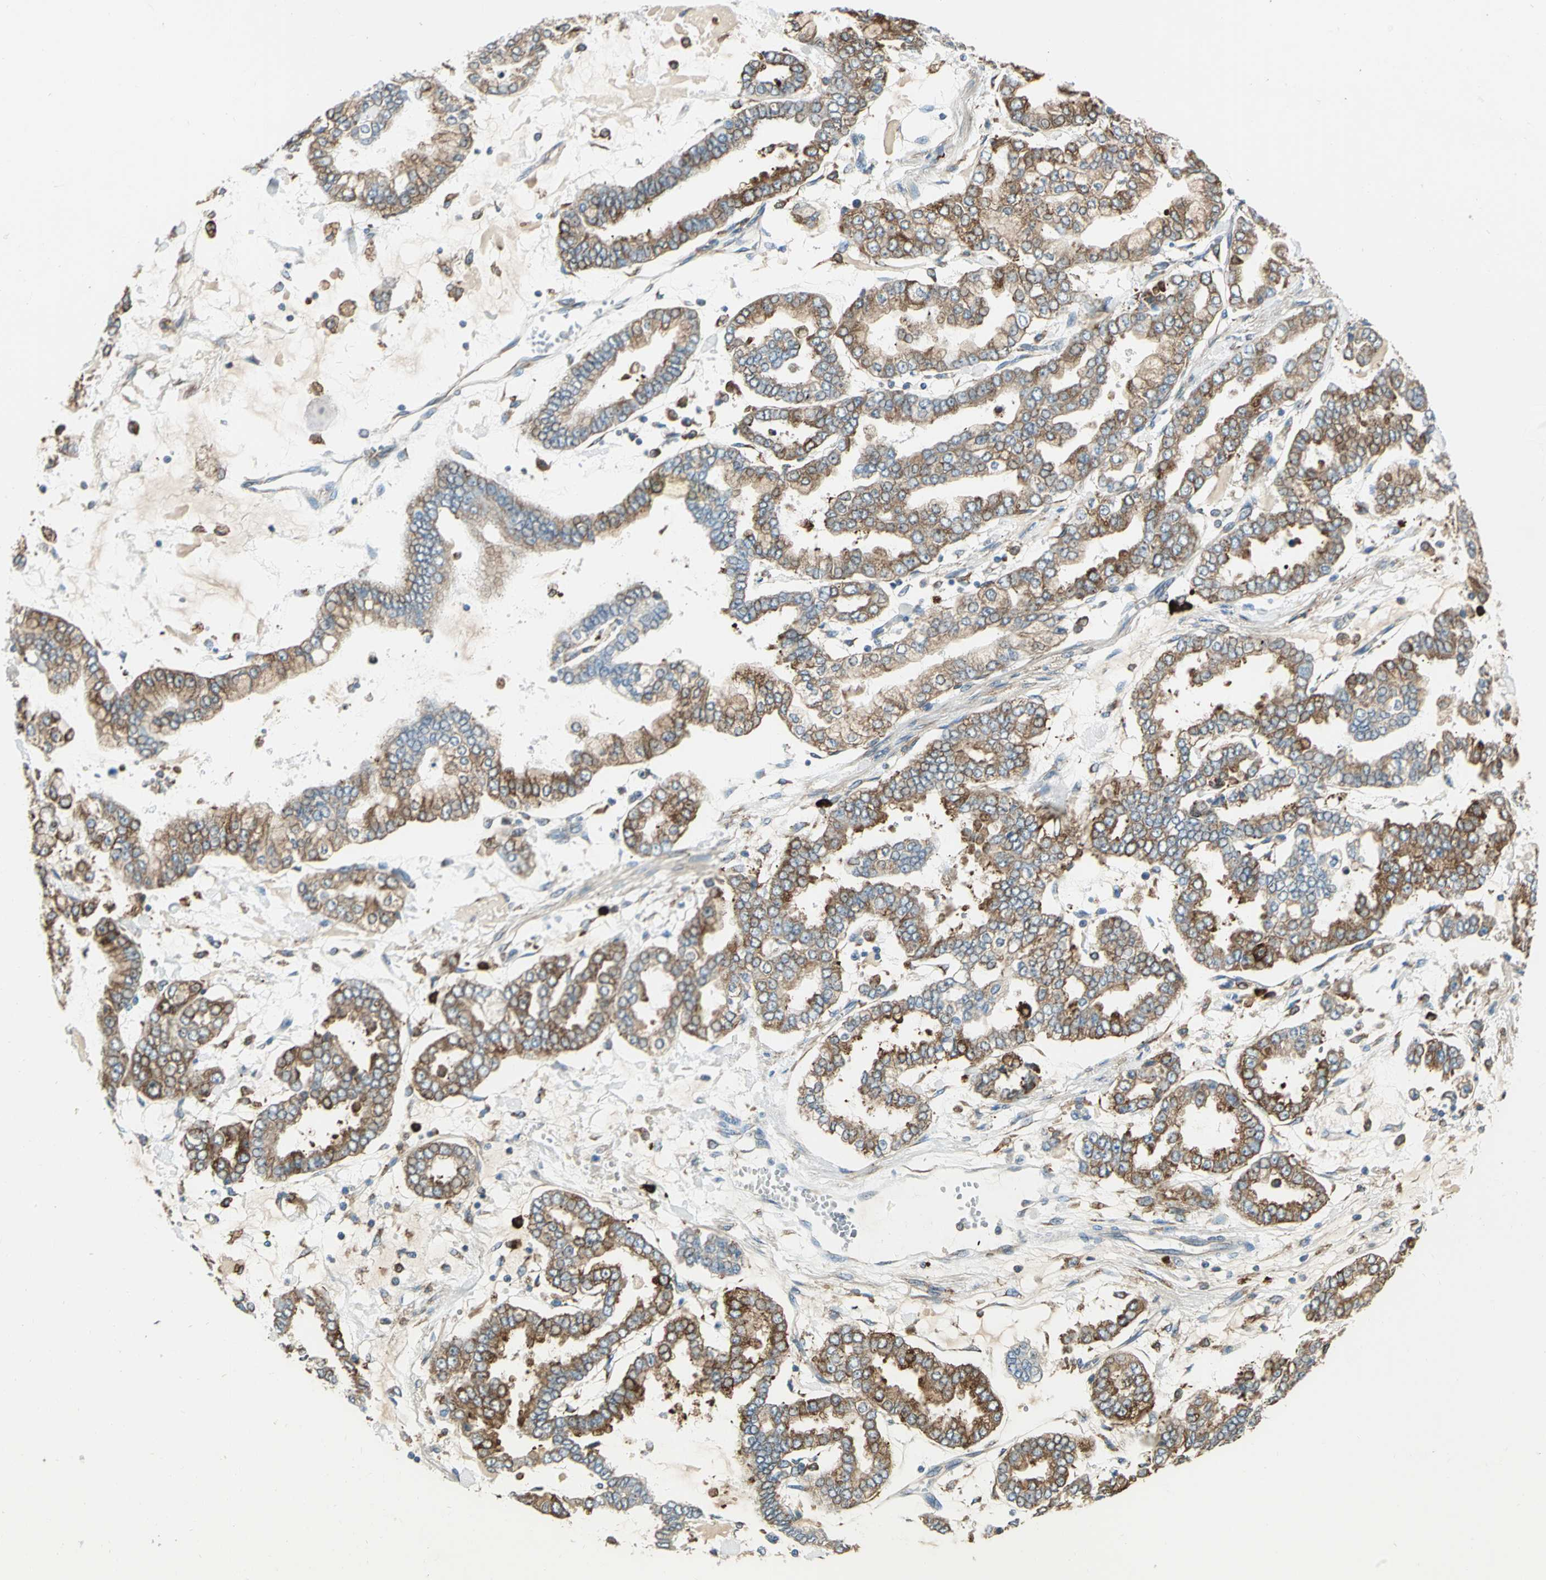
{"staining": {"intensity": "moderate", "quantity": ">75%", "location": "cytoplasmic/membranous"}, "tissue": "stomach cancer", "cell_type": "Tumor cells", "image_type": "cancer", "snomed": [{"axis": "morphology", "description": "Normal tissue, NOS"}, {"axis": "morphology", "description": "Adenocarcinoma, NOS"}, {"axis": "topography", "description": "Stomach, upper"}, {"axis": "topography", "description": "Stomach"}], "caption": "A brown stain shows moderate cytoplasmic/membranous expression of a protein in stomach adenocarcinoma tumor cells. (DAB IHC, brown staining for protein, blue staining for nuclei).", "gene": "PDIA4", "patient": {"sex": "male", "age": 76}}